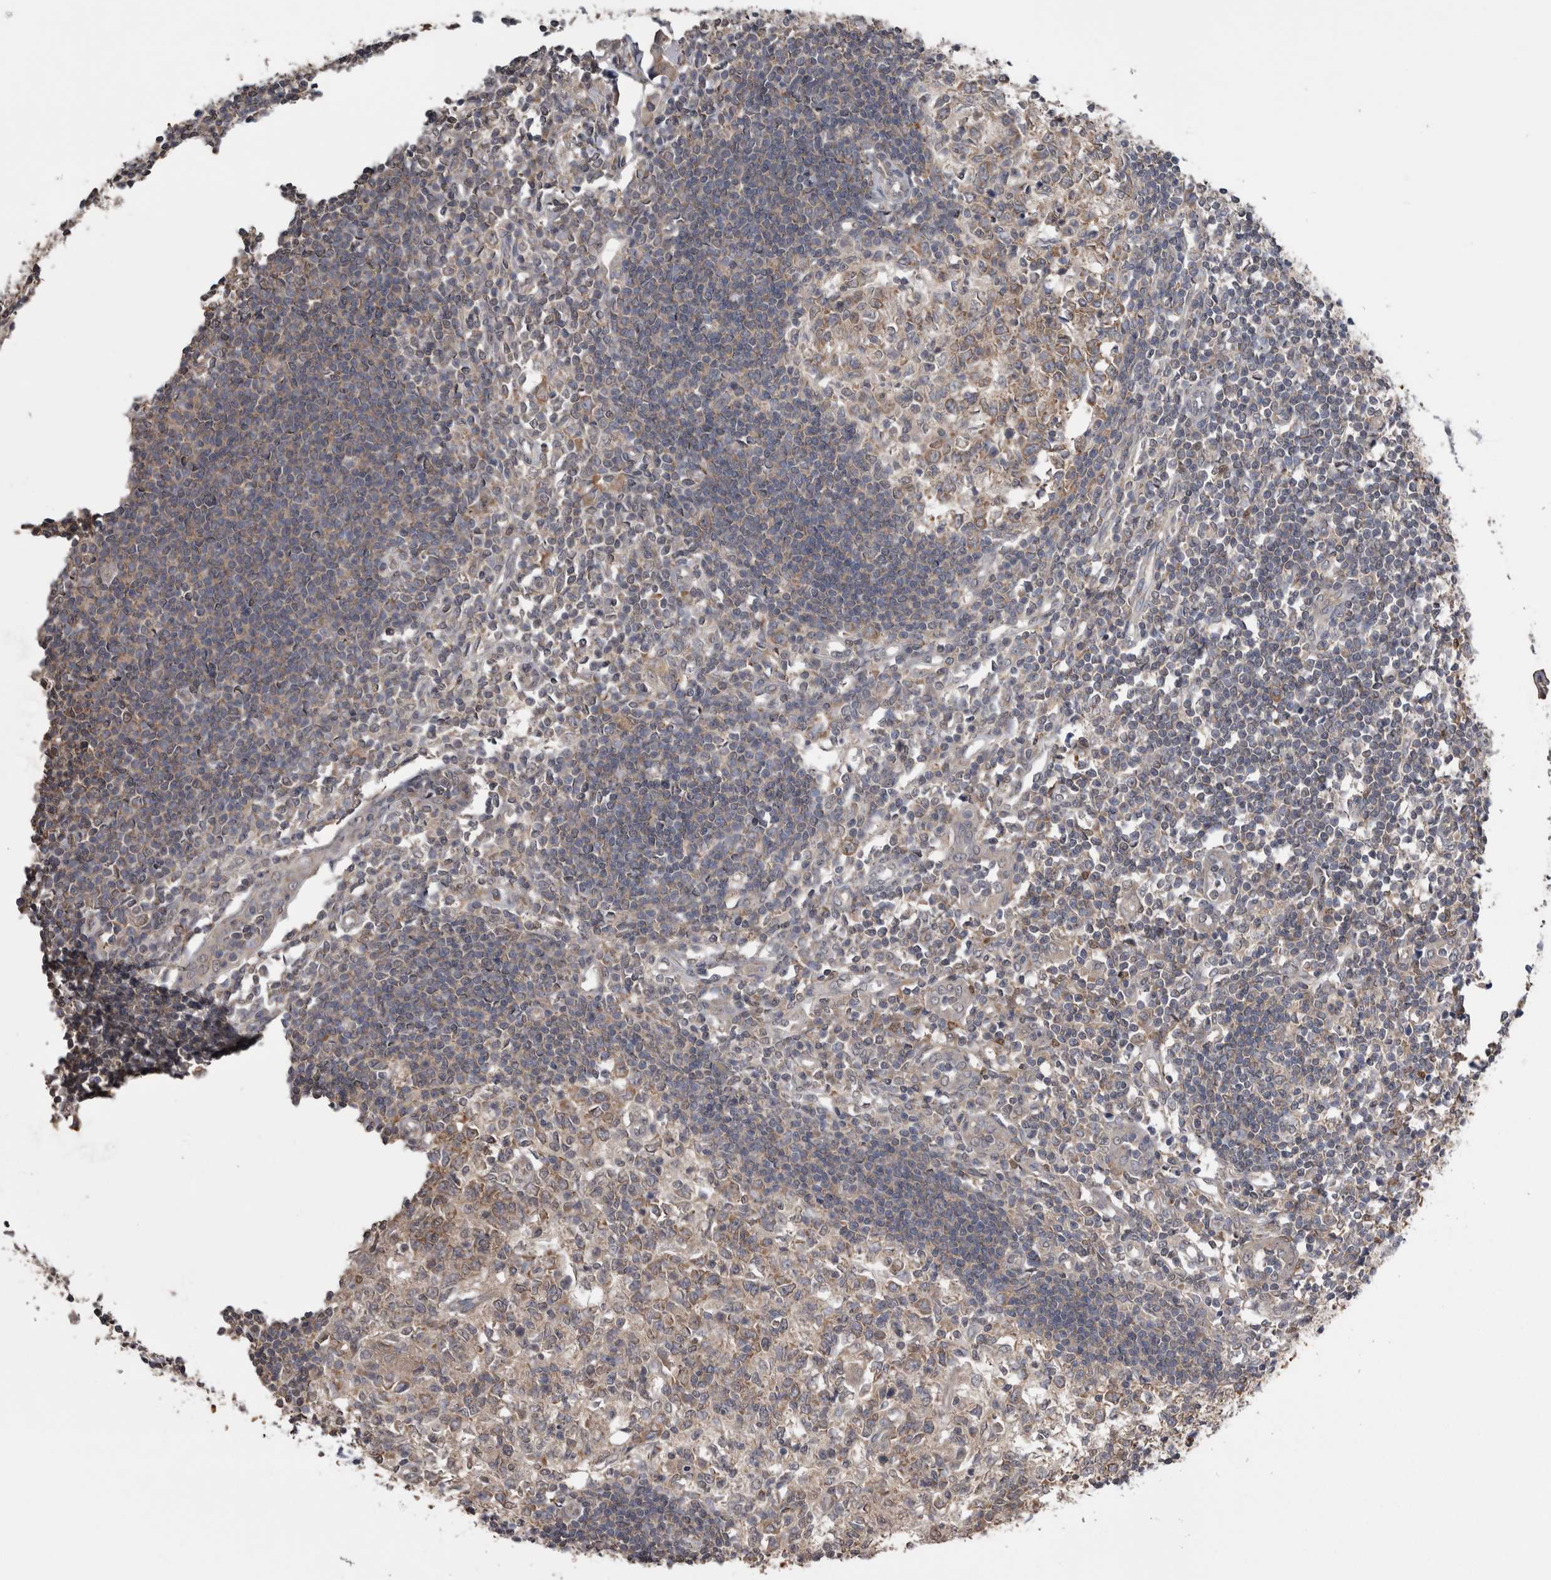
{"staining": {"intensity": "moderate", "quantity": "25%-75%", "location": "cytoplasmic/membranous"}, "tissue": "lymph node", "cell_type": "Germinal center cells", "image_type": "normal", "snomed": [{"axis": "morphology", "description": "Normal tissue, NOS"}, {"axis": "morphology", "description": "Malignant melanoma, Metastatic site"}, {"axis": "topography", "description": "Lymph node"}], "caption": "This is a micrograph of IHC staining of benign lymph node, which shows moderate staining in the cytoplasmic/membranous of germinal center cells.", "gene": "DDX6", "patient": {"sex": "male", "age": 41}}